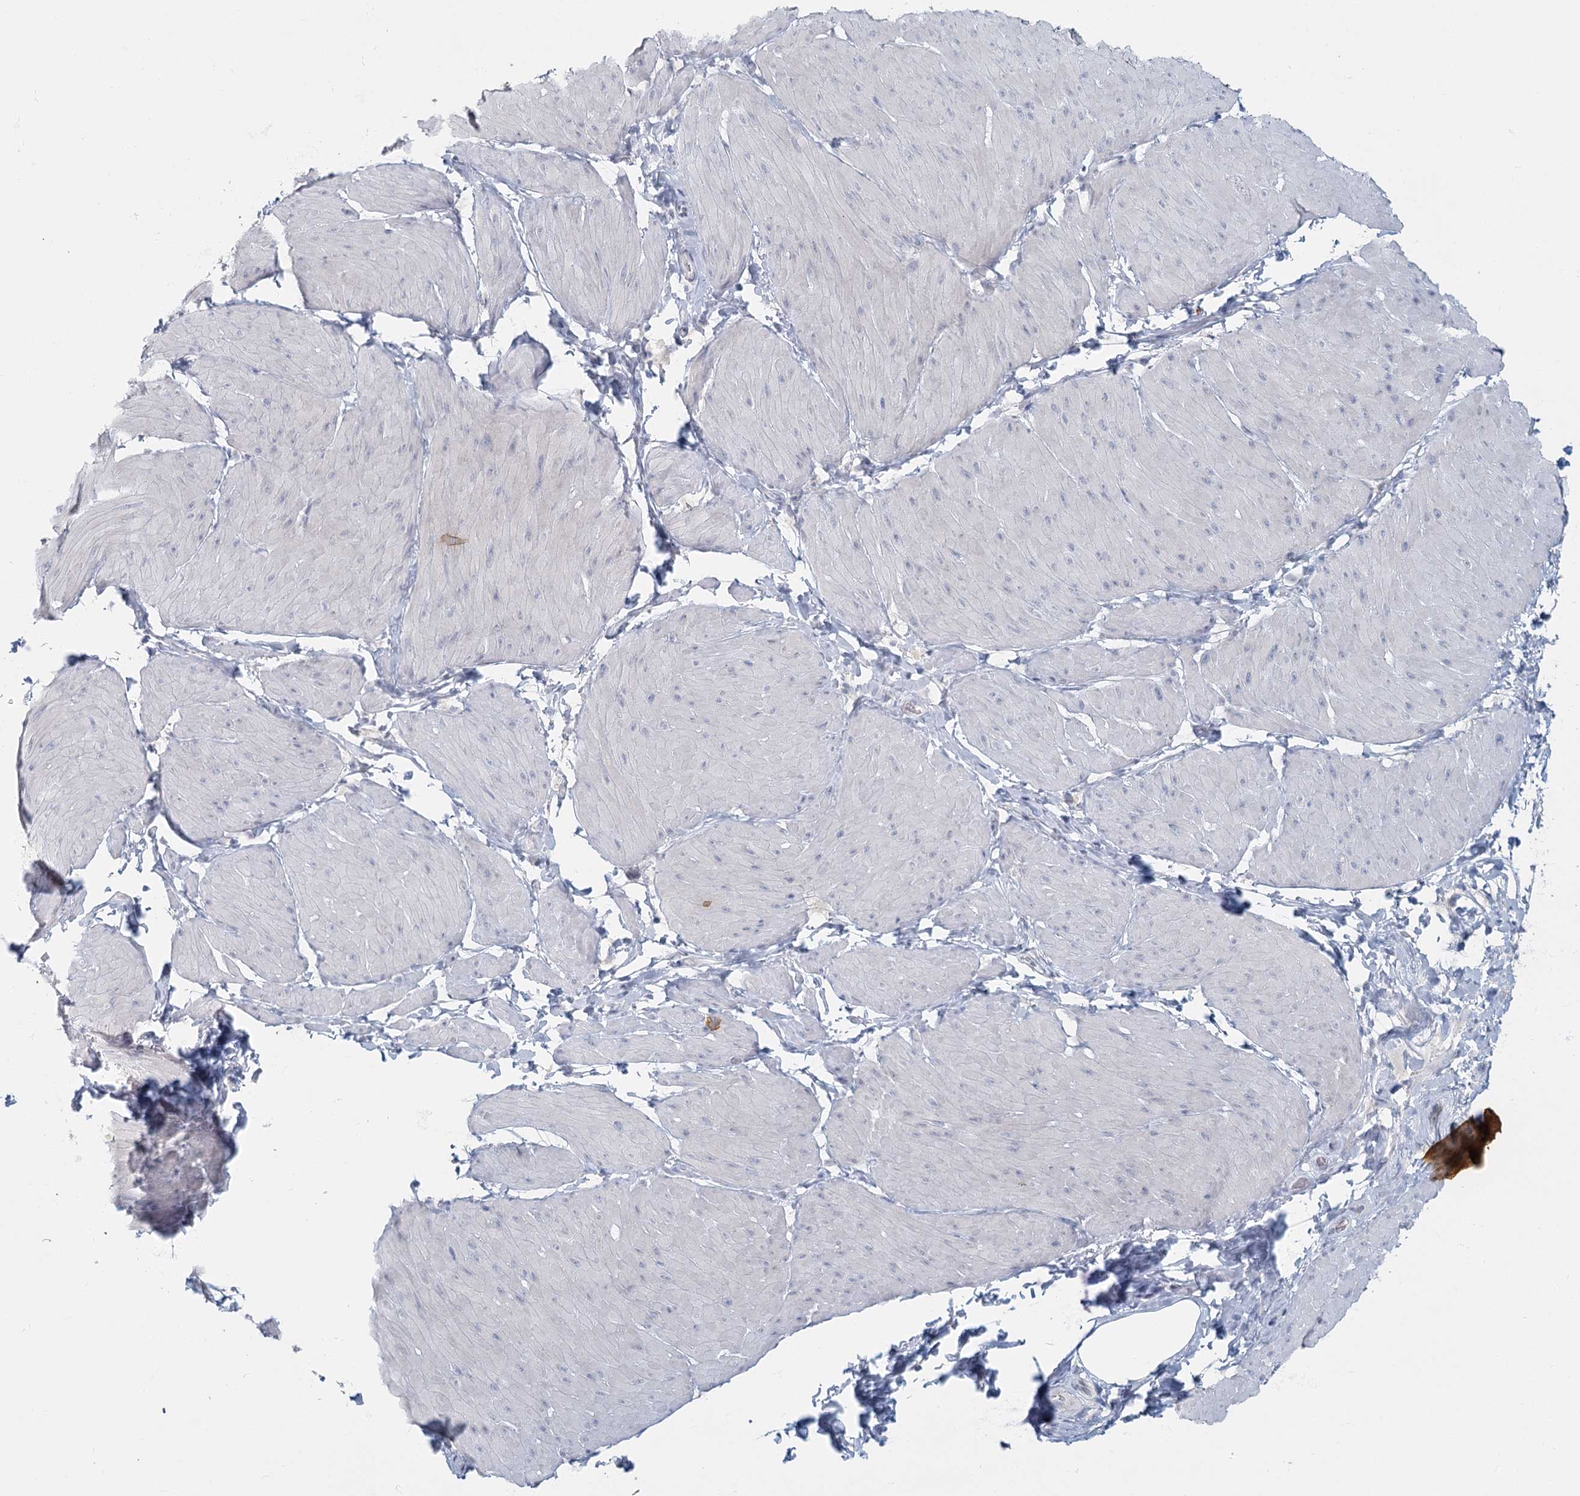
{"staining": {"intensity": "negative", "quantity": "none", "location": "none"}, "tissue": "smooth muscle", "cell_type": "Smooth muscle cells", "image_type": "normal", "snomed": [{"axis": "morphology", "description": "Urothelial carcinoma, High grade"}, {"axis": "topography", "description": "Urinary bladder"}], "caption": "Immunohistochemical staining of benign smooth muscle displays no significant expression in smooth muscle cells.", "gene": "FAM110C", "patient": {"sex": "male", "age": 46}}